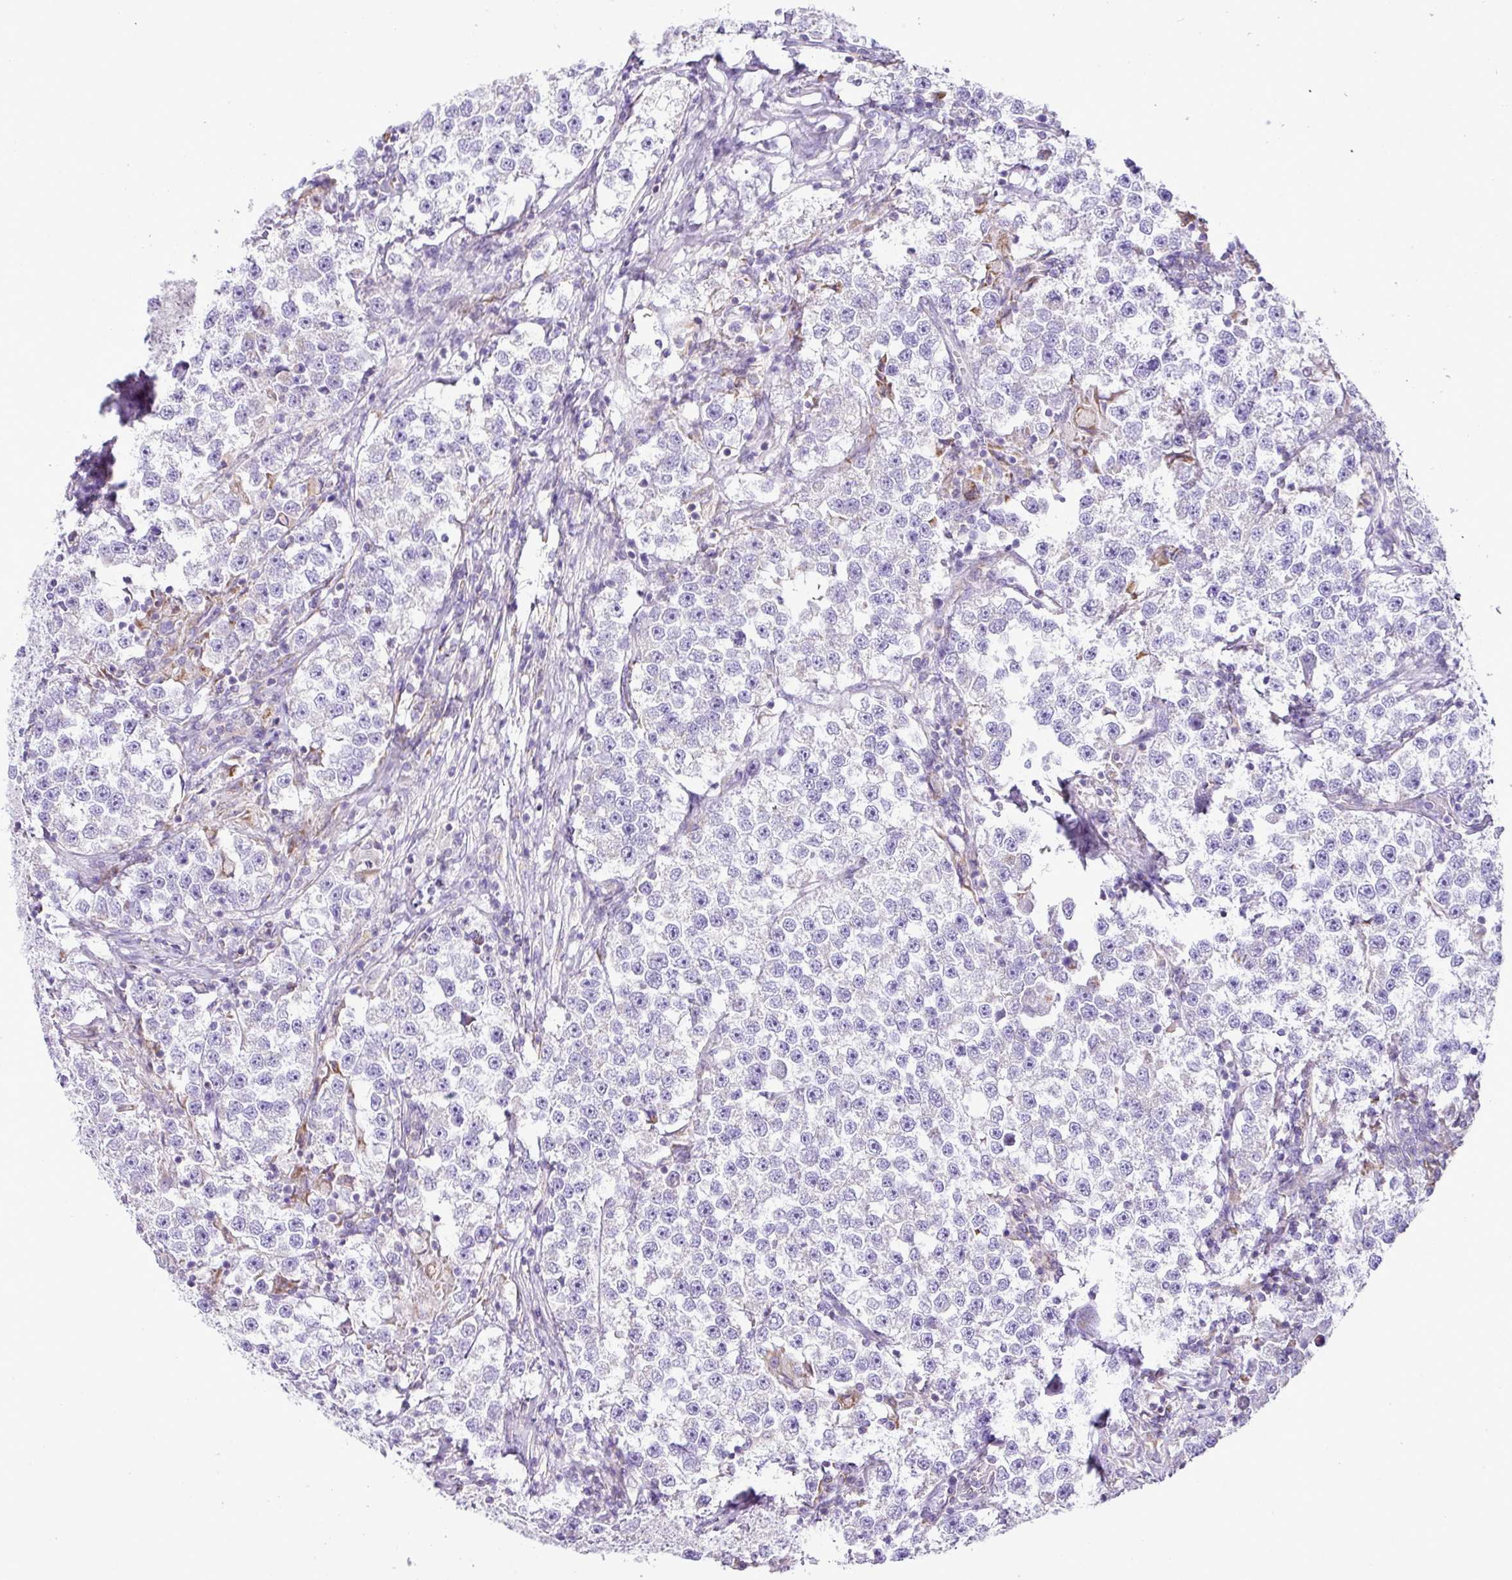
{"staining": {"intensity": "negative", "quantity": "none", "location": "none"}, "tissue": "testis cancer", "cell_type": "Tumor cells", "image_type": "cancer", "snomed": [{"axis": "morphology", "description": "Seminoma, NOS"}, {"axis": "topography", "description": "Testis"}], "caption": "Testis cancer stained for a protein using IHC reveals no positivity tumor cells.", "gene": "PGAP4", "patient": {"sex": "male", "age": 46}}